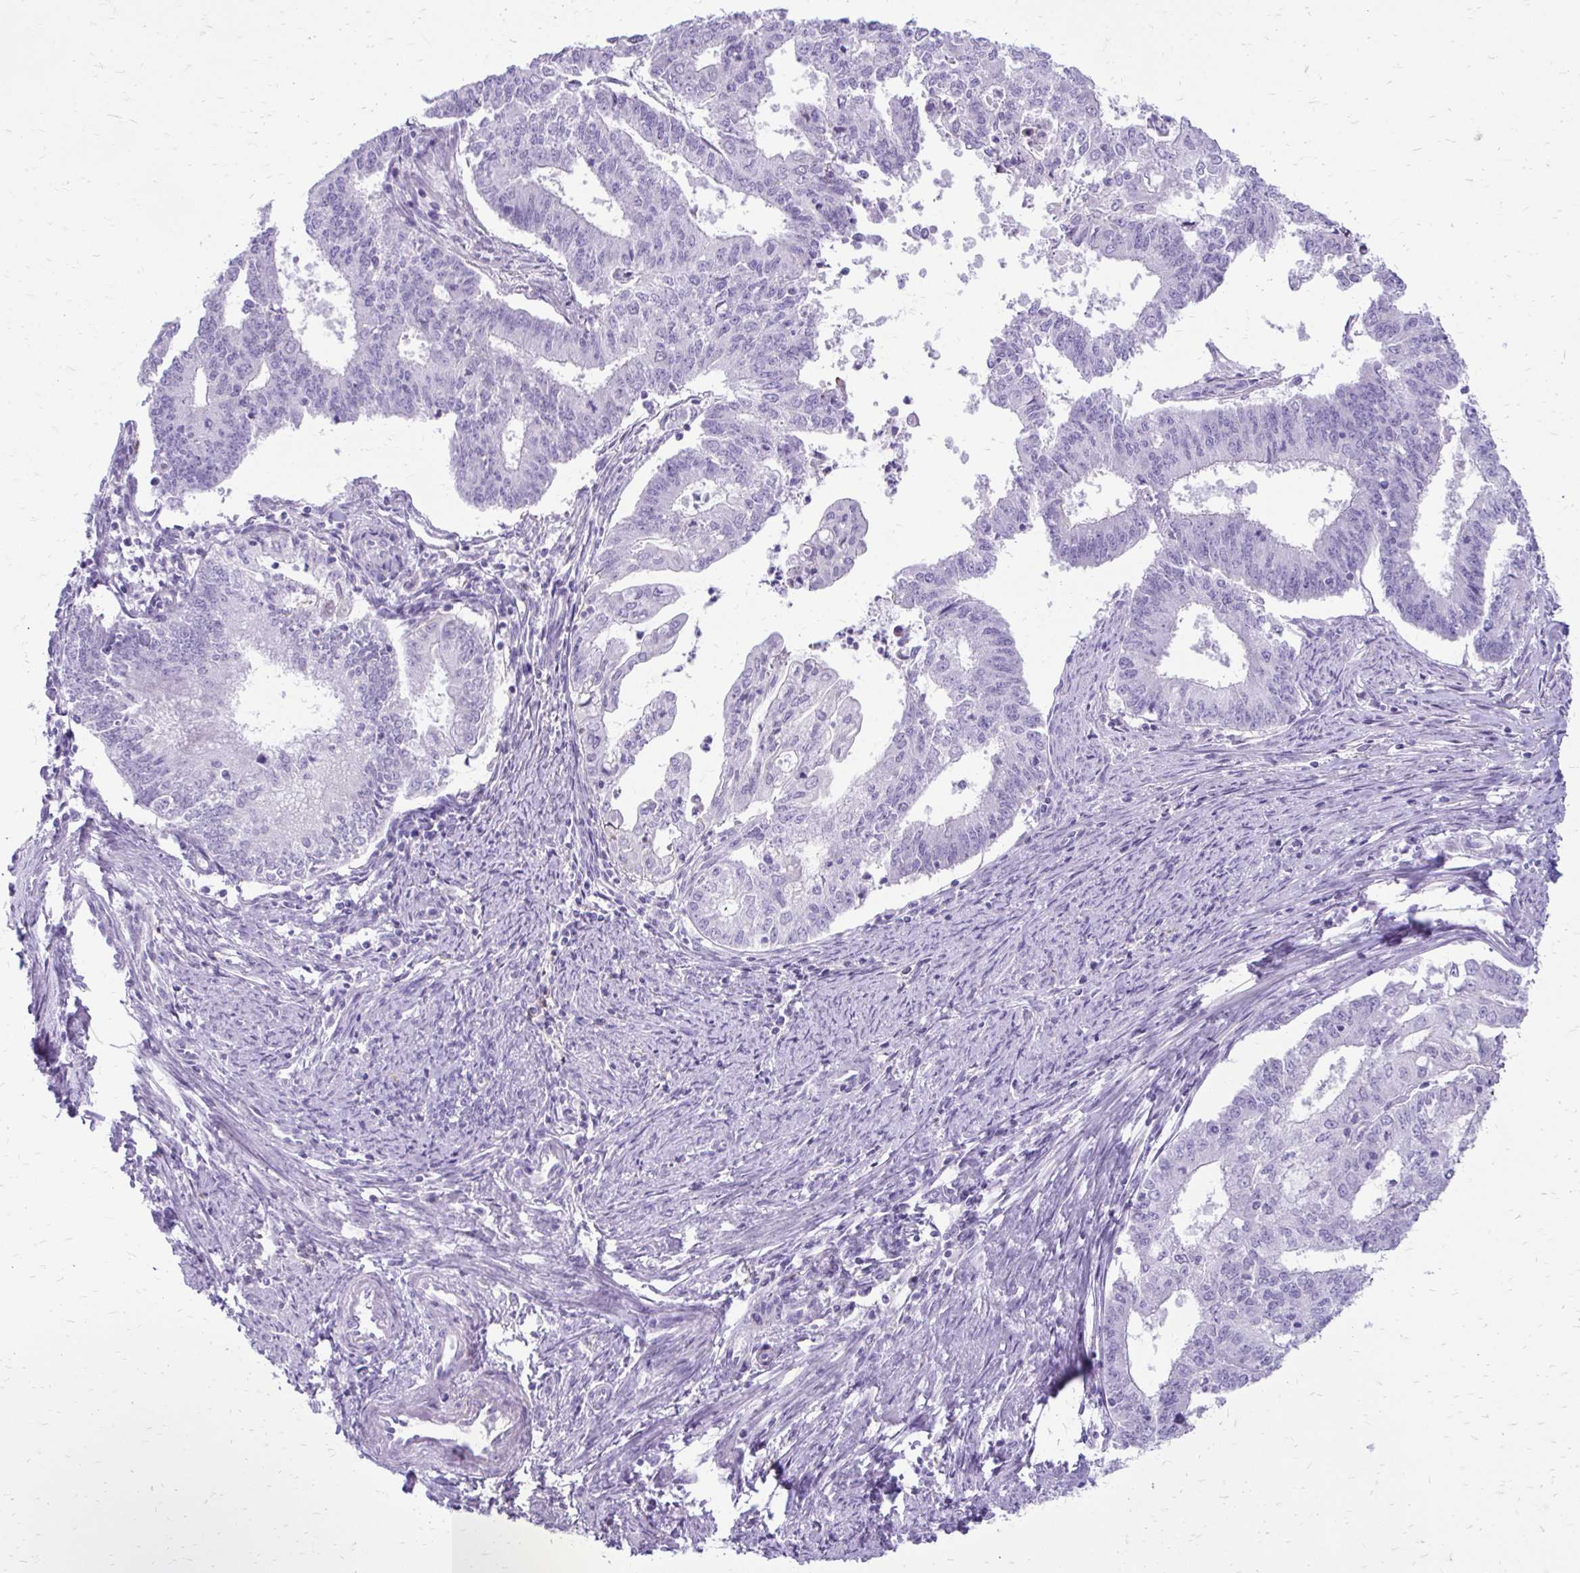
{"staining": {"intensity": "negative", "quantity": "none", "location": "none"}, "tissue": "endometrial cancer", "cell_type": "Tumor cells", "image_type": "cancer", "snomed": [{"axis": "morphology", "description": "Adenocarcinoma, NOS"}, {"axis": "topography", "description": "Endometrium"}], "caption": "DAB (3,3'-diaminobenzidine) immunohistochemical staining of human endometrial cancer (adenocarcinoma) displays no significant positivity in tumor cells.", "gene": "SIGLEC11", "patient": {"sex": "female", "age": 61}}